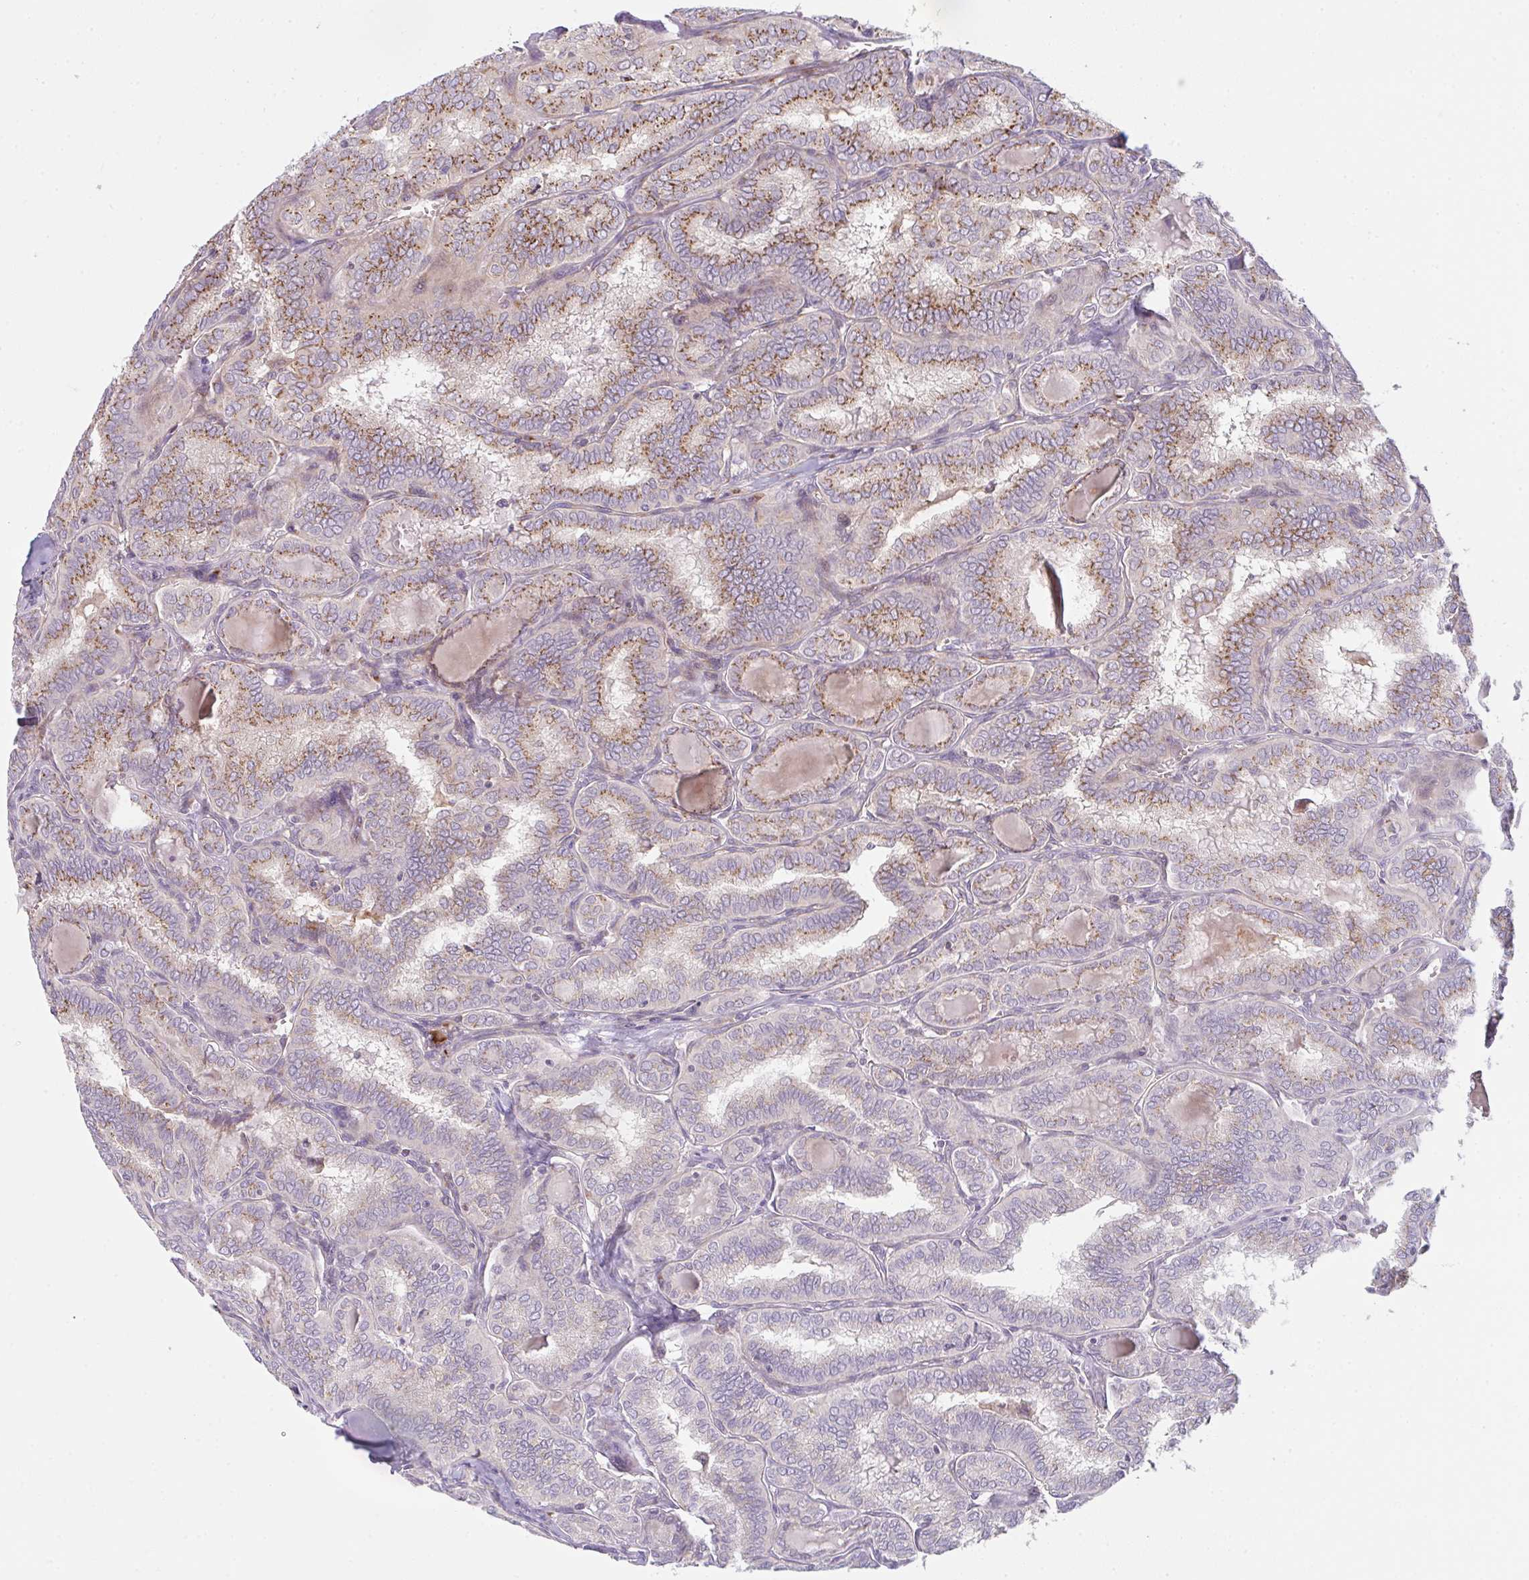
{"staining": {"intensity": "moderate", "quantity": ">75%", "location": "cytoplasmic/membranous"}, "tissue": "thyroid cancer", "cell_type": "Tumor cells", "image_type": "cancer", "snomed": [{"axis": "morphology", "description": "Papillary adenocarcinoma, NOS"}, {"axis": "topography", "description": "Thyroid gland"}], "caption": "Tumor cells show medium levels of moderate cytoplasmic/membranous staining in about >75% of cells in human thyroid cancer (papillary adenocarcinoma). The protein of interest is shown in brown color, while the nuclei are stained blue.", "gene": "GVQW3", "patient": {"sex": "female", "age": 30}}